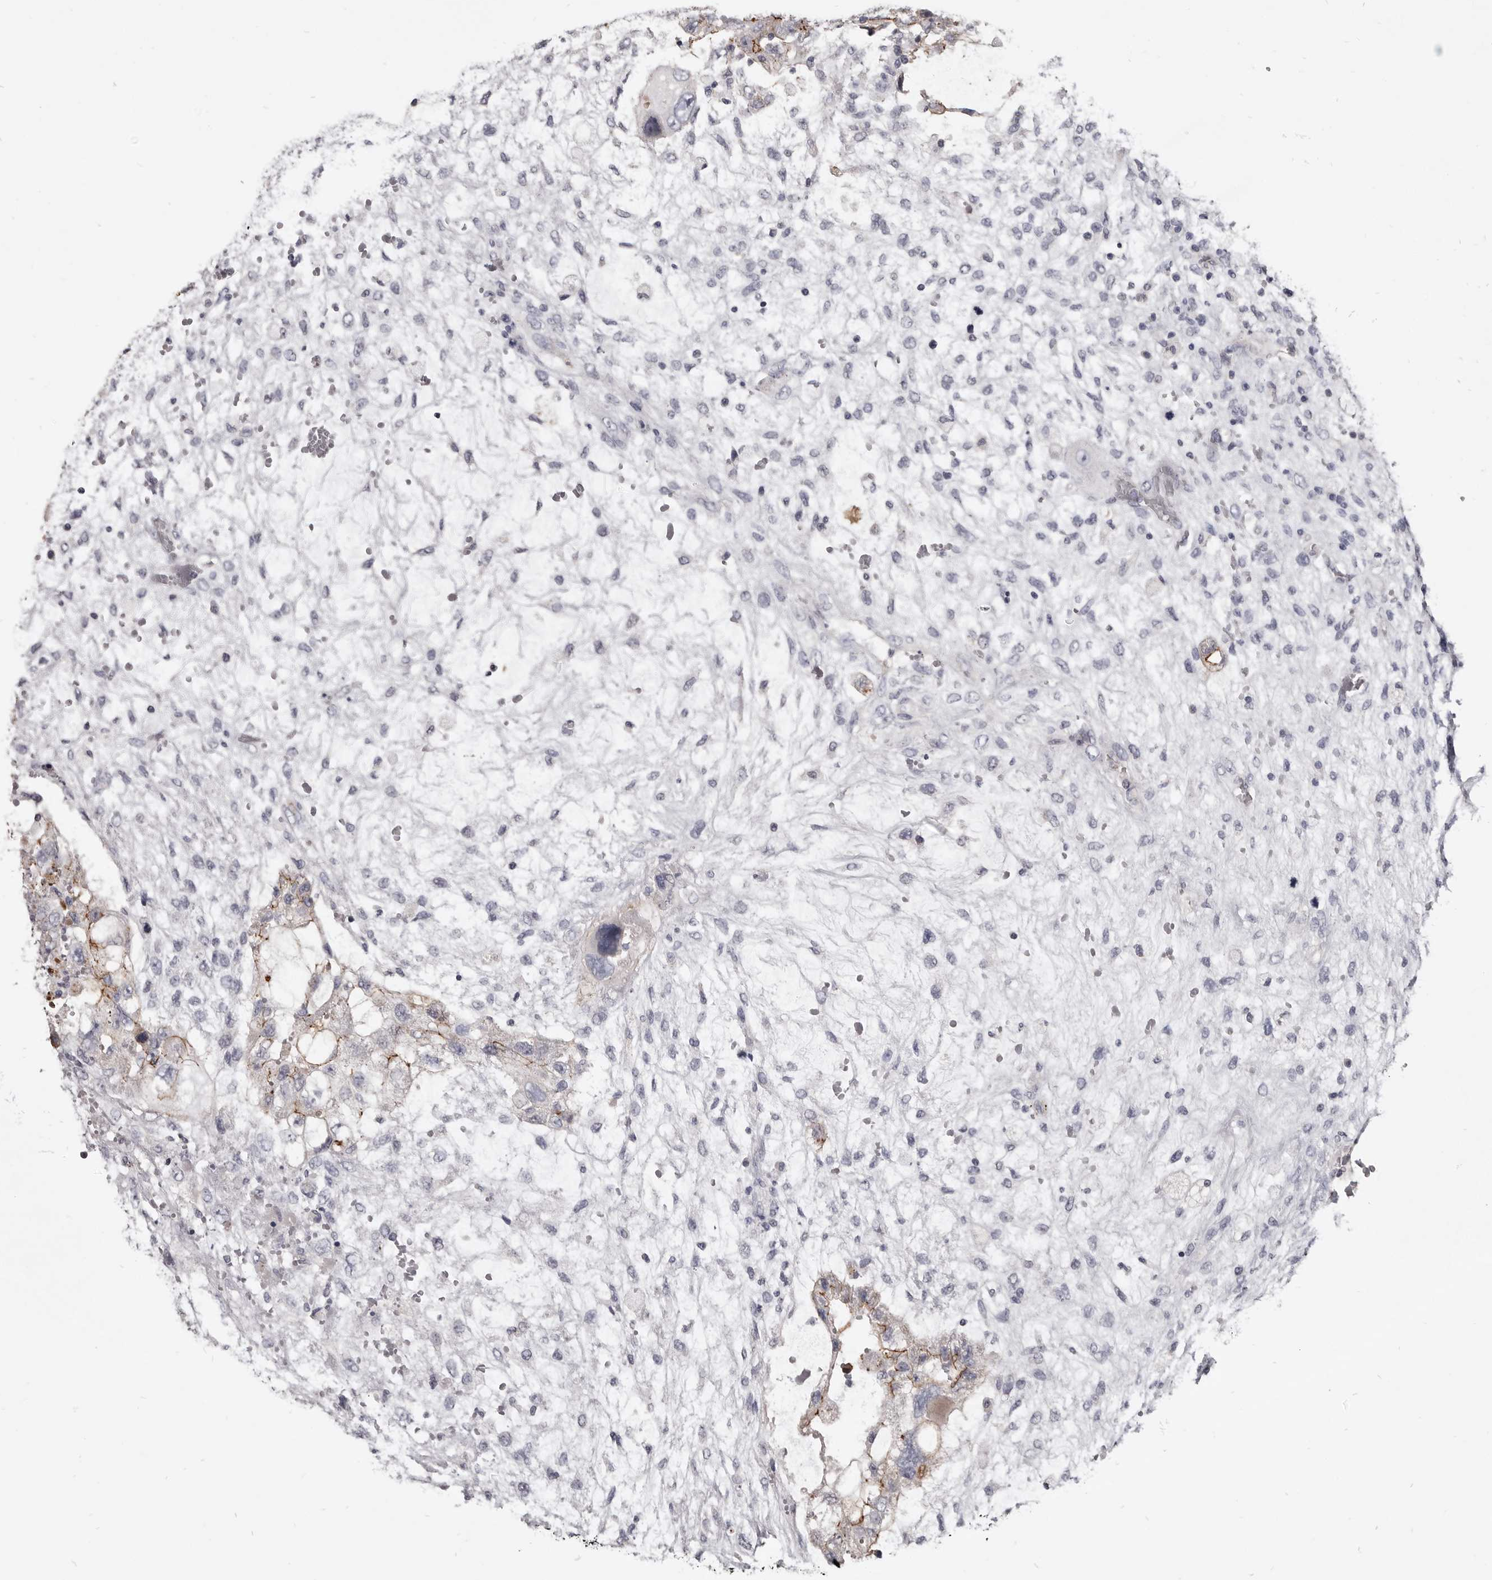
{"staining": {"intensity": "moderate", "quantity": "25%-75%", "location": "cytoplasmic/membranous"}, "tissue": "testis cancer", "cell_type": "Tumor cells", "image_type": "cancer", "snomed": [{"axis": "morphology", "description": "Carcinoma, Embryonal, NOS"}, {"axis": "topography", "description": "Testis"}], "caption": "Testis cancer stained with a protein marker demonstrates moderate staining in tumor cells.", "gene": "CGN", "patient": {"sex": "male", "age": 36}}